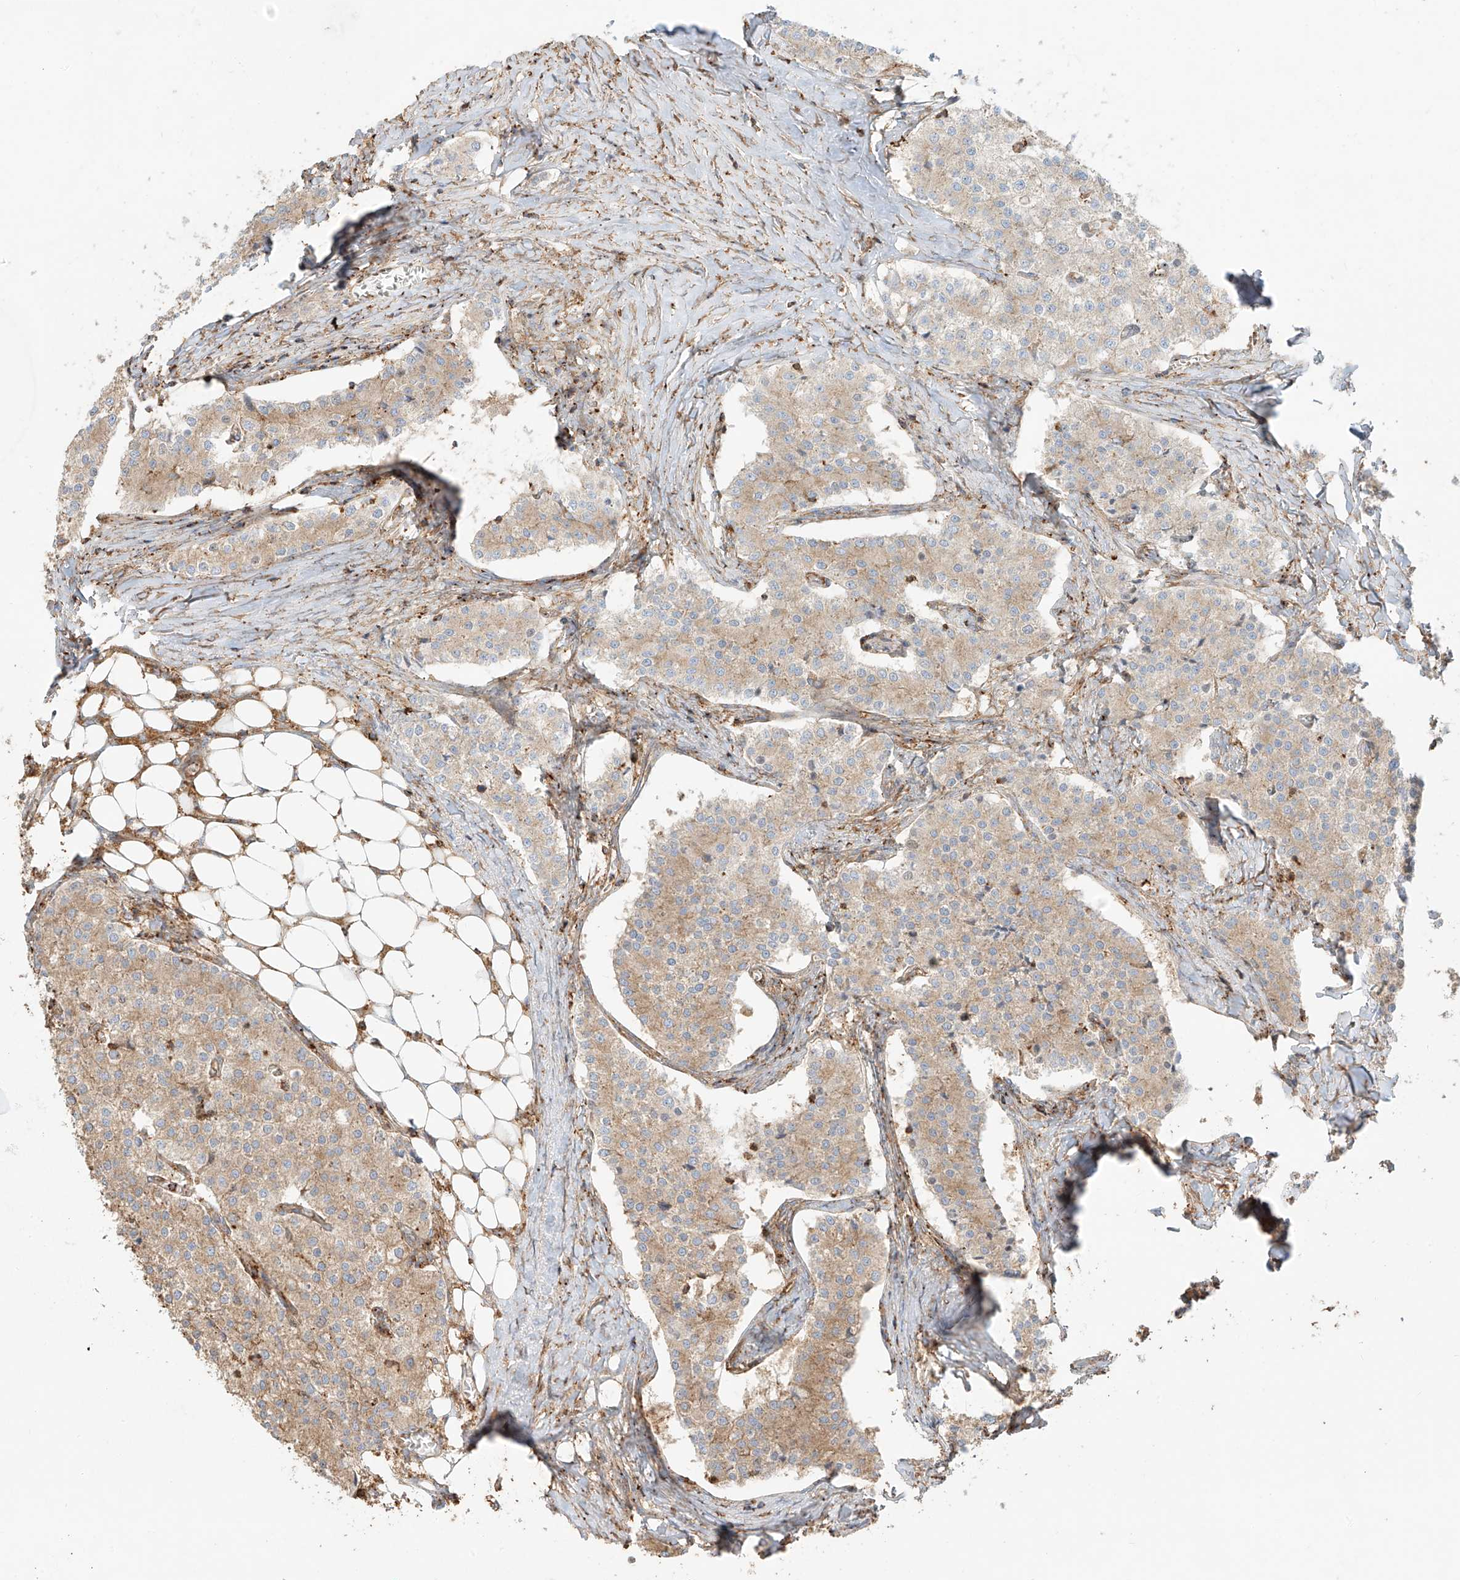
{"staining": {"intensity": "weak", "quantity": ">75%", "location": "cytoplasmic/membranous"}, "tissue": "carcinoid", "cell_type": "Tumor cells", "image_type": "cancer", "snomed": [{"axis": "morphology", "description": "Carcinoid, malignant, NOS"}, {"axis": "topography", "description": "Colon"}], "caption": "Immunohistochemical staining of human carcinoid (malignant) exhibits weak cytoplasmic/membranous protein expression in about >75% of tumor cells. The staining is performed using DAB (3,3'-diaminobenzidine) brown chromogen to label protein expression. The nuclei are counter-stained blue using hematoxylin.", "gene": "SNX9", "patient": {"sex": "female", "age": 52}}